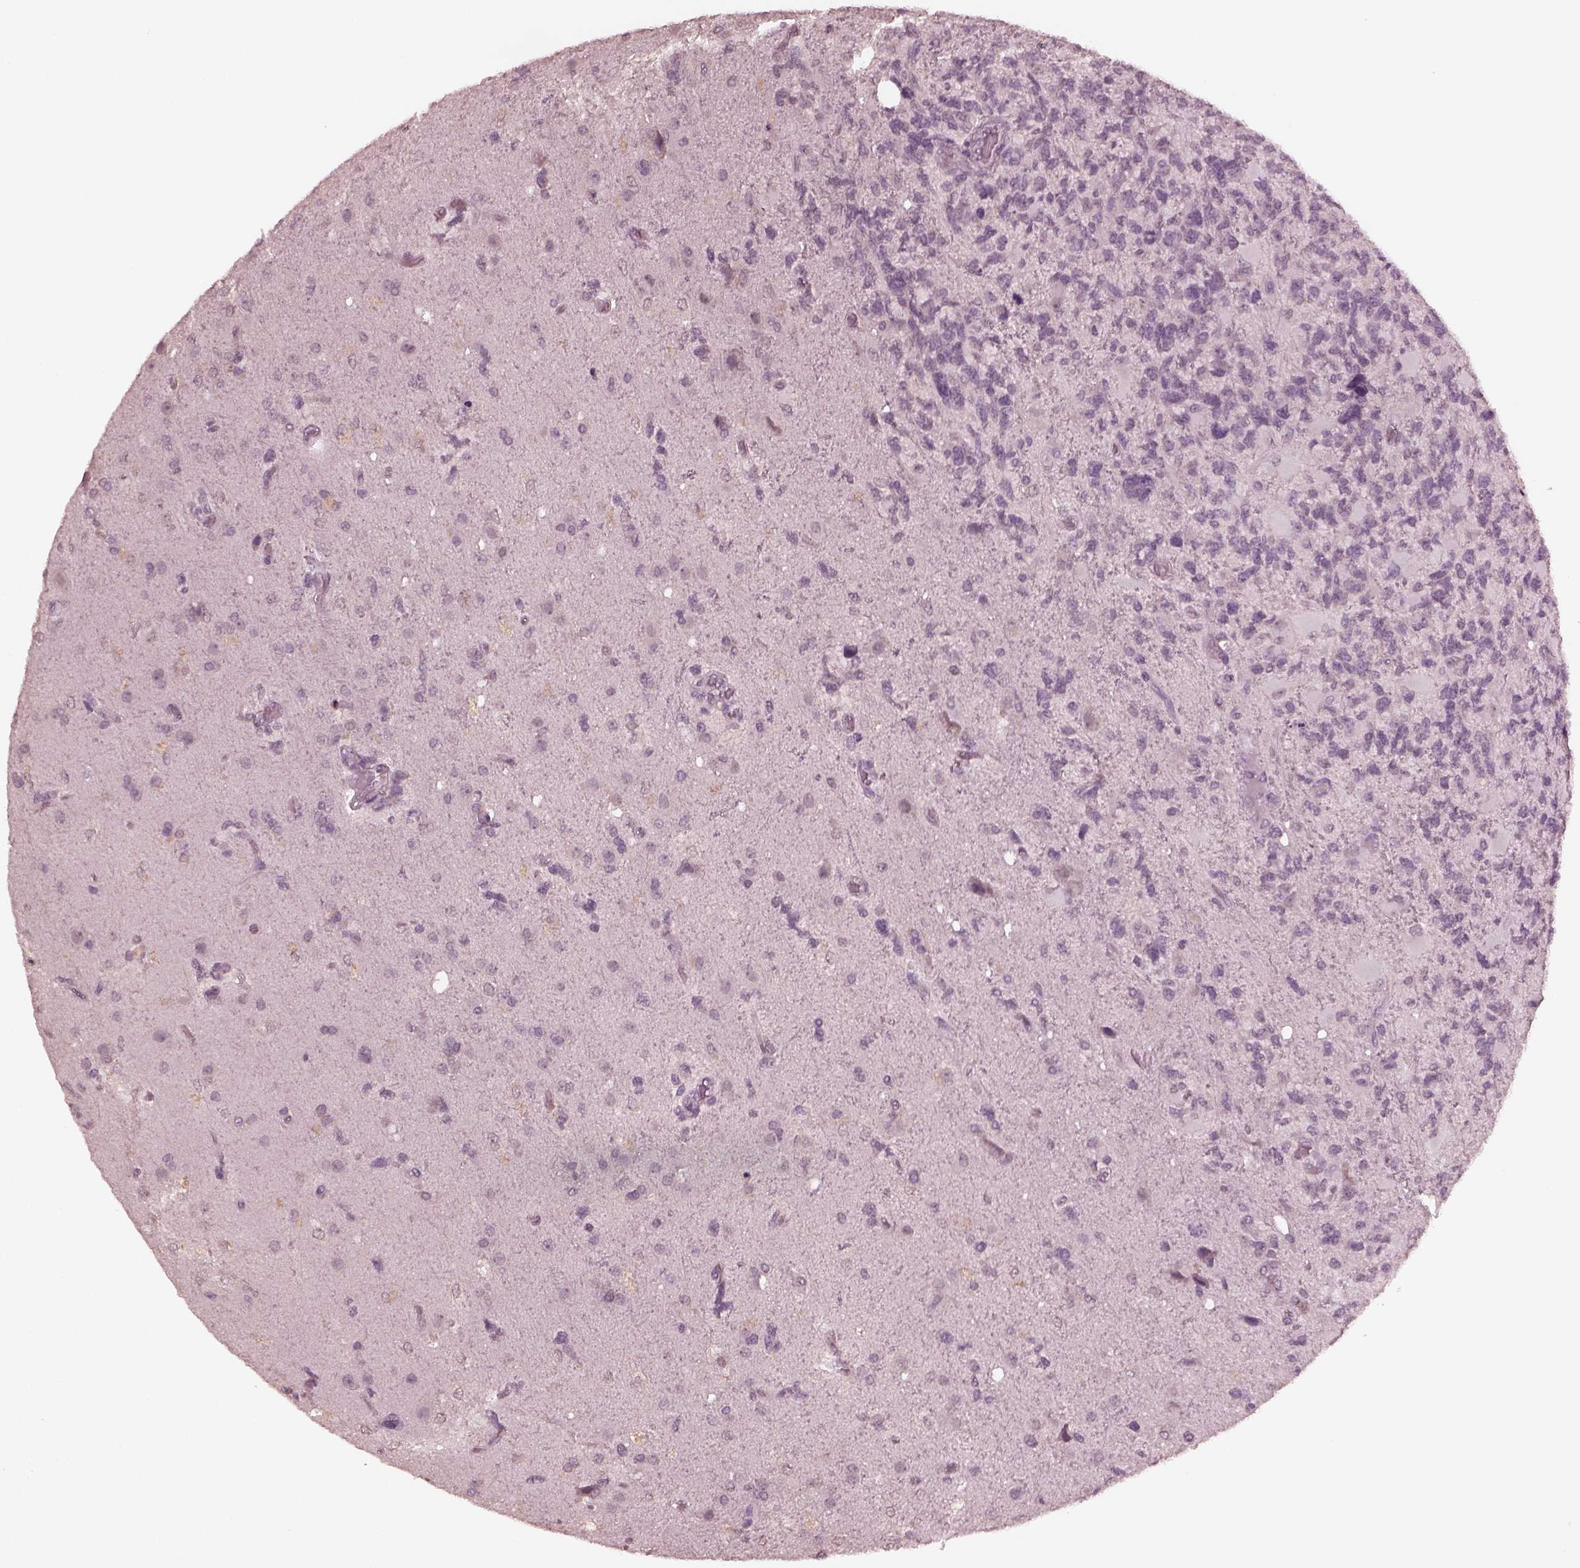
{"staining": {"intensity": "negative", "quantity": "none", "location": "none"}, "tissue": "glioma", "cell_type": "Tumor cells", "image_type": "cancer", "snomed": [{"axis": "morphology", "description": "Glioma, malignant, High grade"}, {"axis": "topography", "description": "Brain"}], "caption": "The micrograph displays no staining of tumor cells in glioma. (DAB immunohistochemistry (IHC) visualized using brightfield microscopy, high magnification).", "gene": "KRT79", "patient": {"sex": "female", "age": 71}}